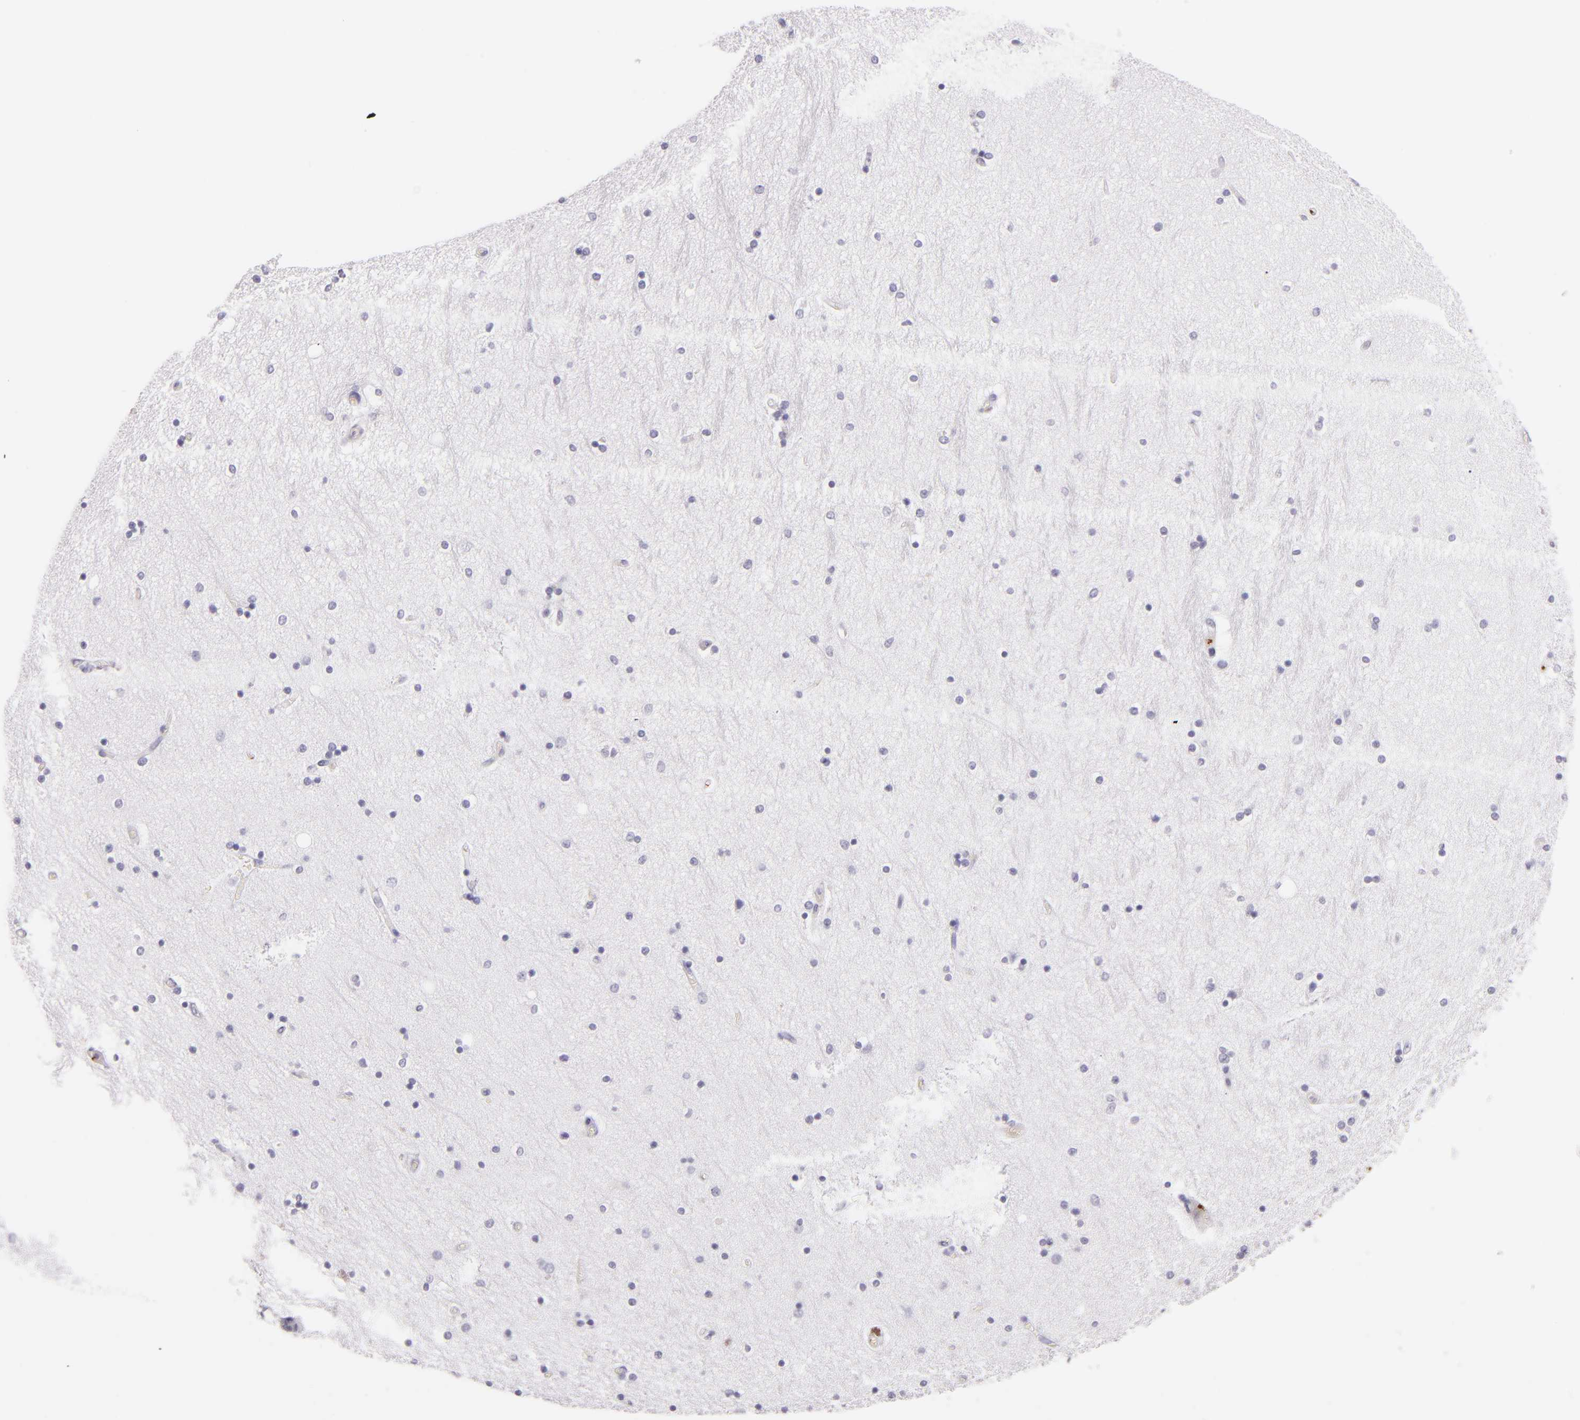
{"staining": {"intensity": "negative", "quantity": "none", "location": "none"}, "tissue": "hippocampus", "cell_type": "Glial cells", "image_type": "normal", "snomed": [{"axis": "morphology", "description": "Normal tissue, NOS"}, {"axis": "topography", "description": "Hippocampus"}], "caption": "An image of hippocampus stained for a protein exhibits no brown staining in glial cells.", "gene": "GP1BA", "patient": {"sex": "female", "age": 54}}